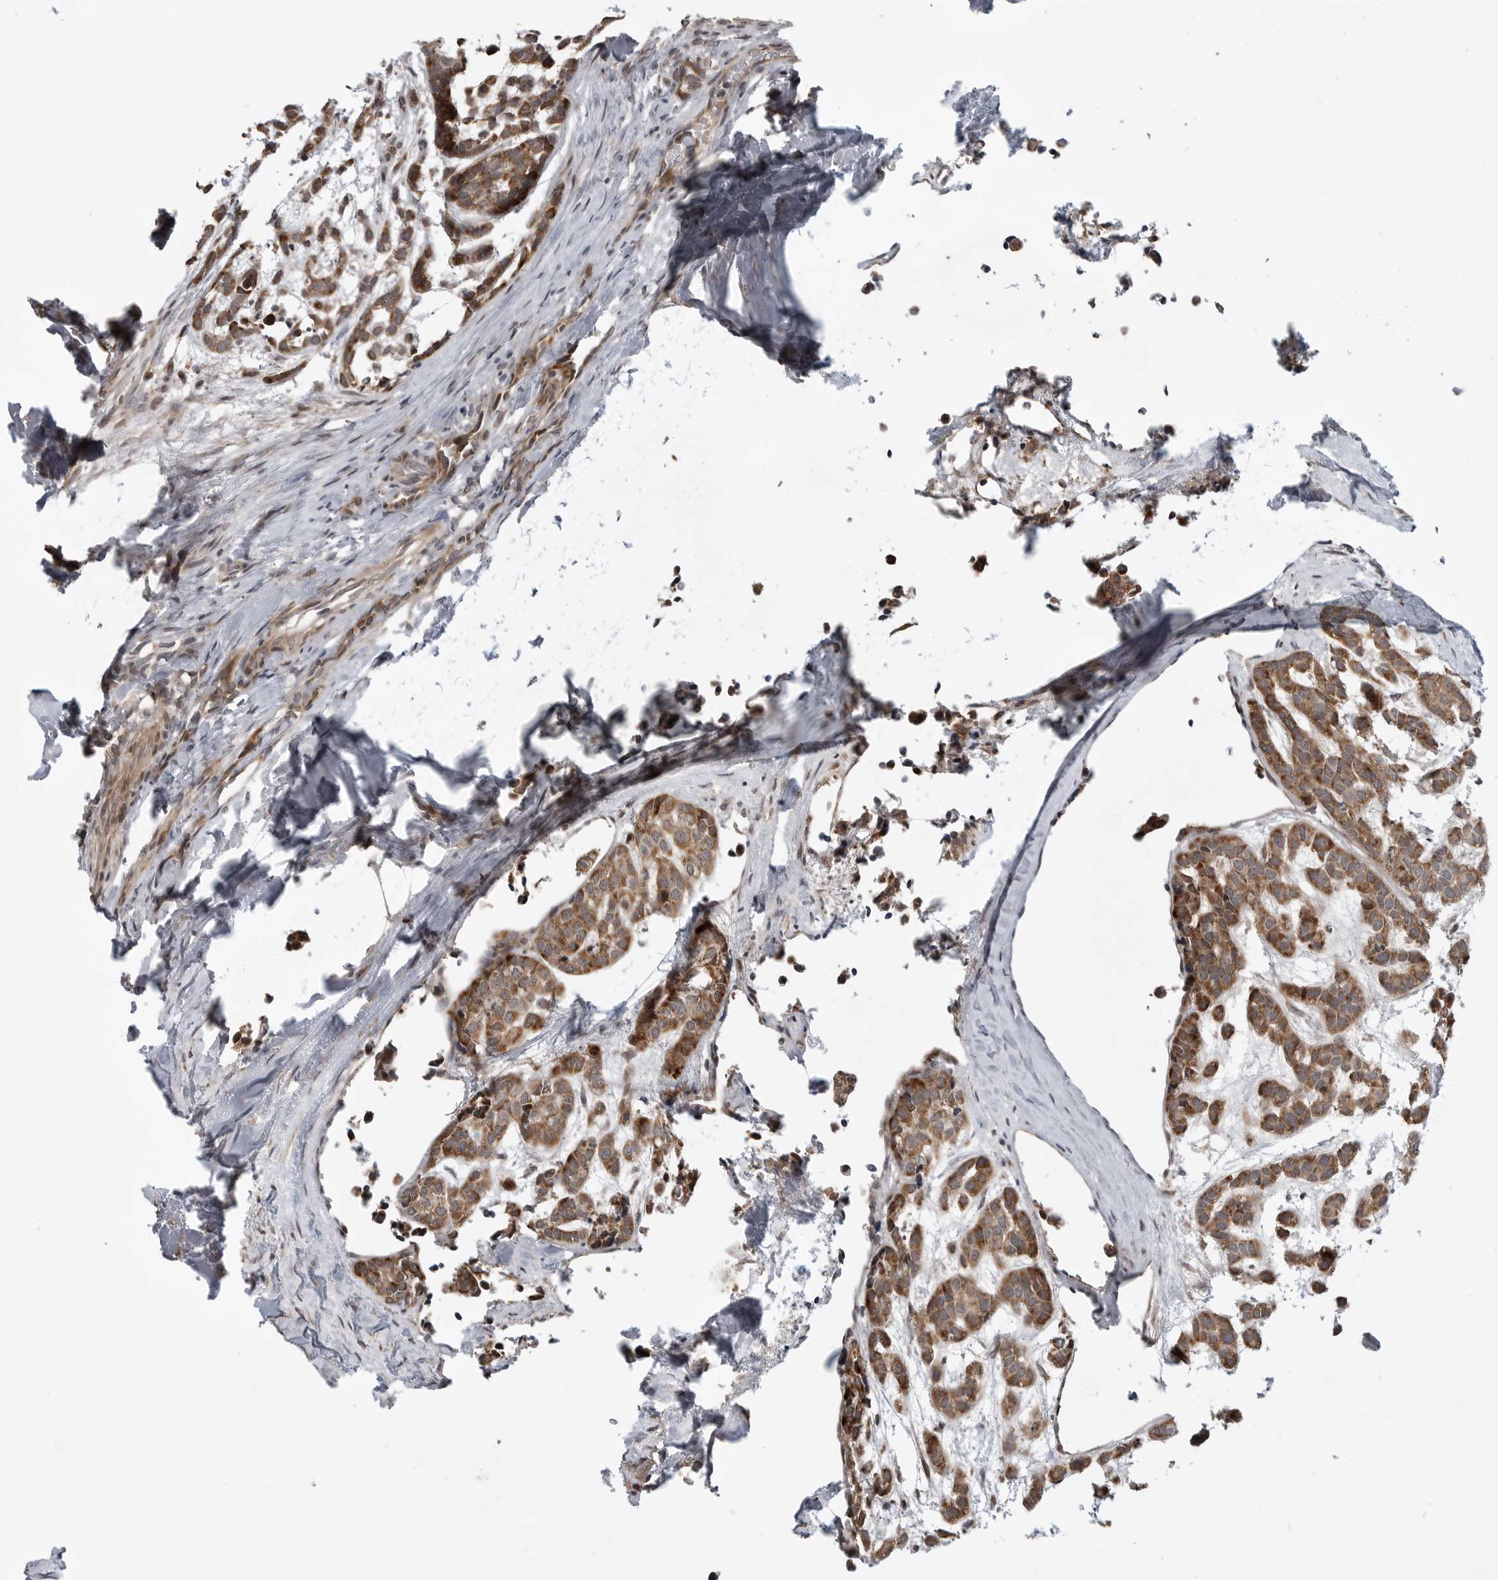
{"staining": {"intensity": "moderate", "quantity": ">75%", "location": "cytoplasmic/membranous"}, "tissue": "head and neck cancer", "cell_type": "Tumor cells", "image_type": "cancer", "snomed": [{"axis": "morphology", "description": "Adenocarcinoma, NOS"}, {"axis": "morphology", "description": "Adenoma, NOS"}, {"axis": "topography", "description": "Head-Neck"}], "caption": "Protein expression analysis of human head and neck cancer reveals moderate cytoplasmic/membranous positivity in approximately >75% of tumor cells. (IHC, brightfield microscopy, high magnification).", "gene": "FAAP100", "patient": {"sex": "female", "age": 55}}